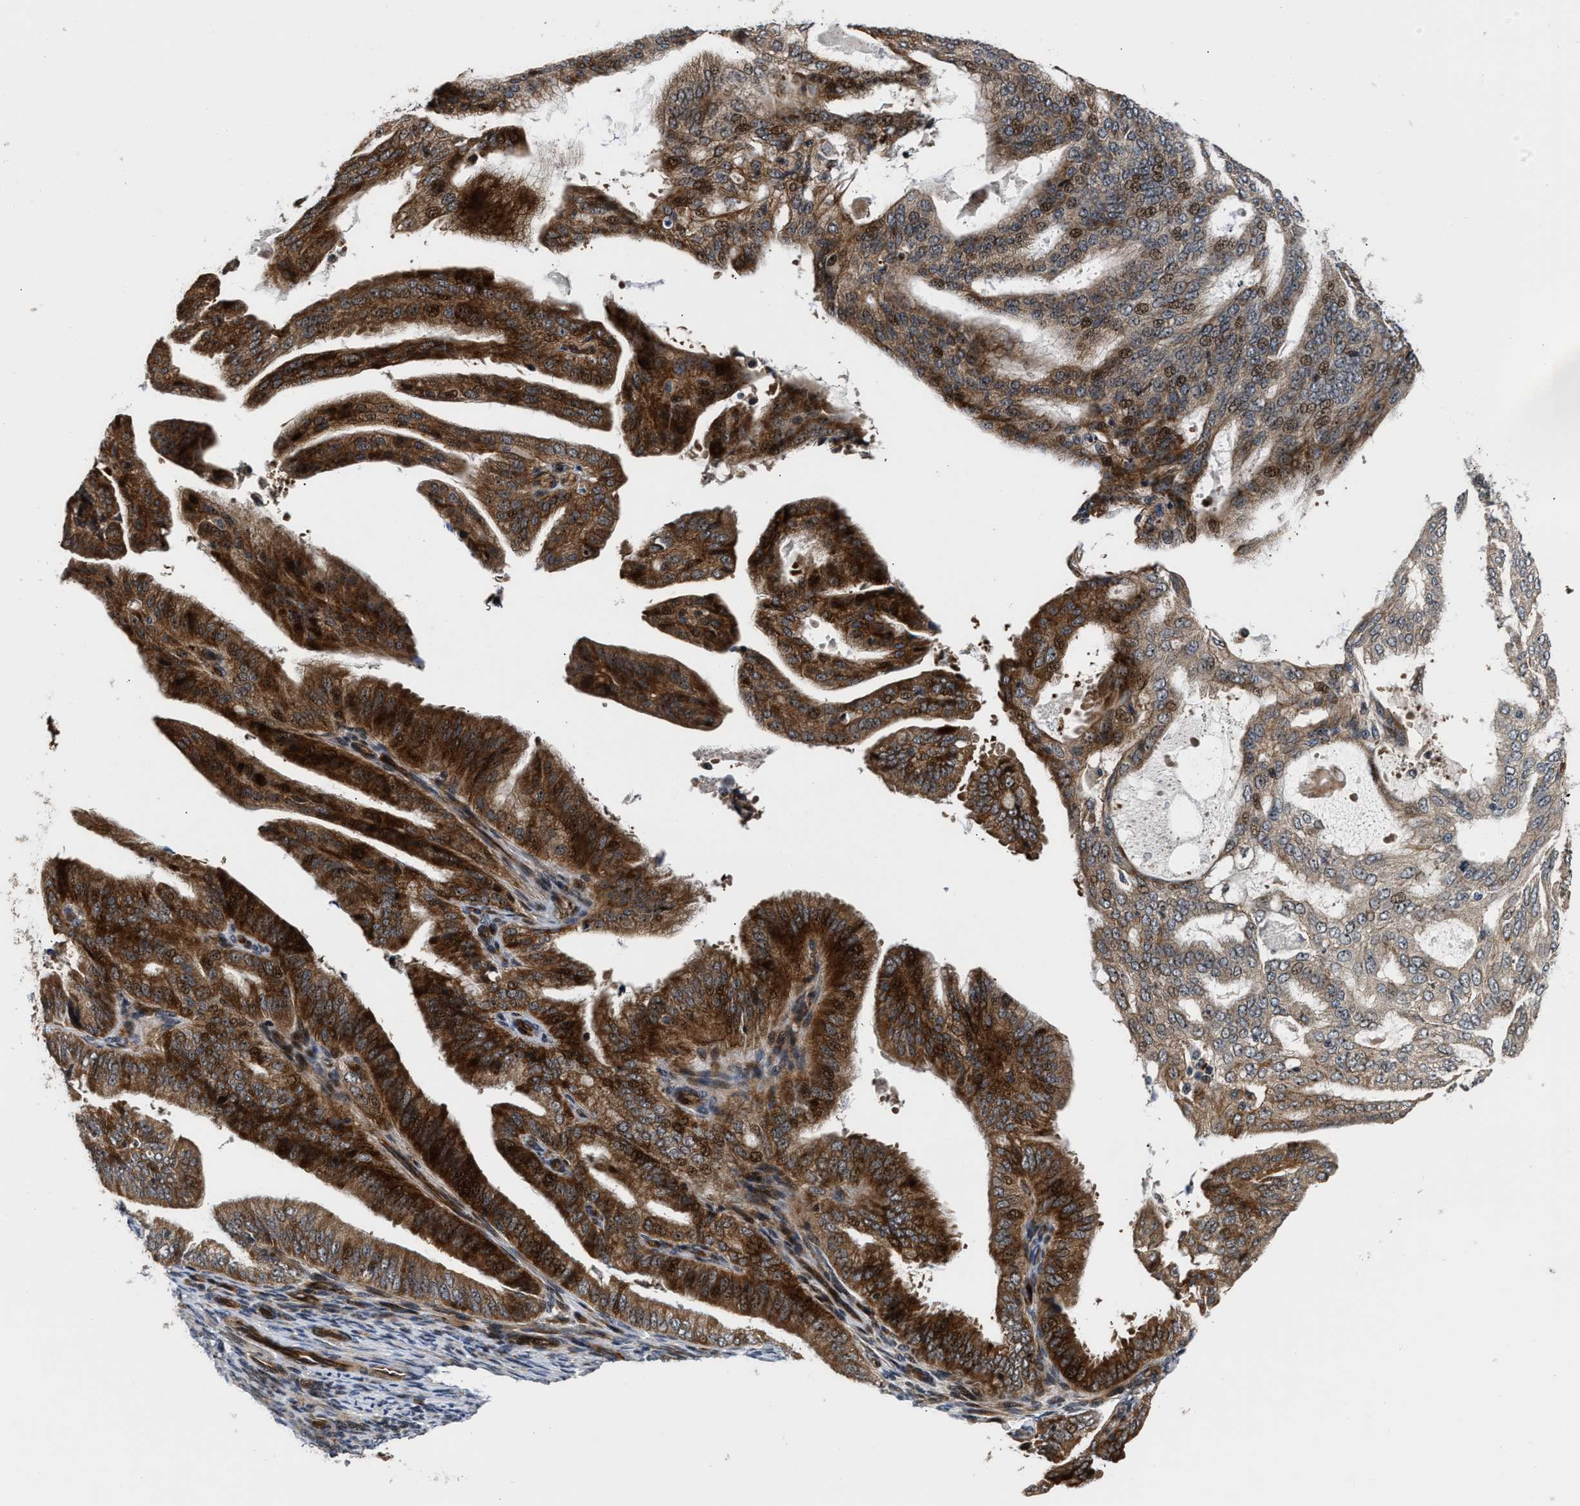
{"staining": {"intensity": "strong", "quantity": ">75%", "location": "cytoplasmic/membranous"}, "tissue": "endometrial cancer", "cell_type": "Tumor cells", "image_type": "cancer", "snomed": [{"axis": "morphology", "description": "Adenocarcinoma, NOS"}, {"axis": "topography", "description": "Endometrium"}], "caption": "Protein expression analysis of endometrial cancer (adenocarcinoma) exhibits strong cytoplasmic/membranous expression in approximately >75% of tumor cells.", "gene": "ALDH3A2", "patient": {"sex": "female", "age": 58}}